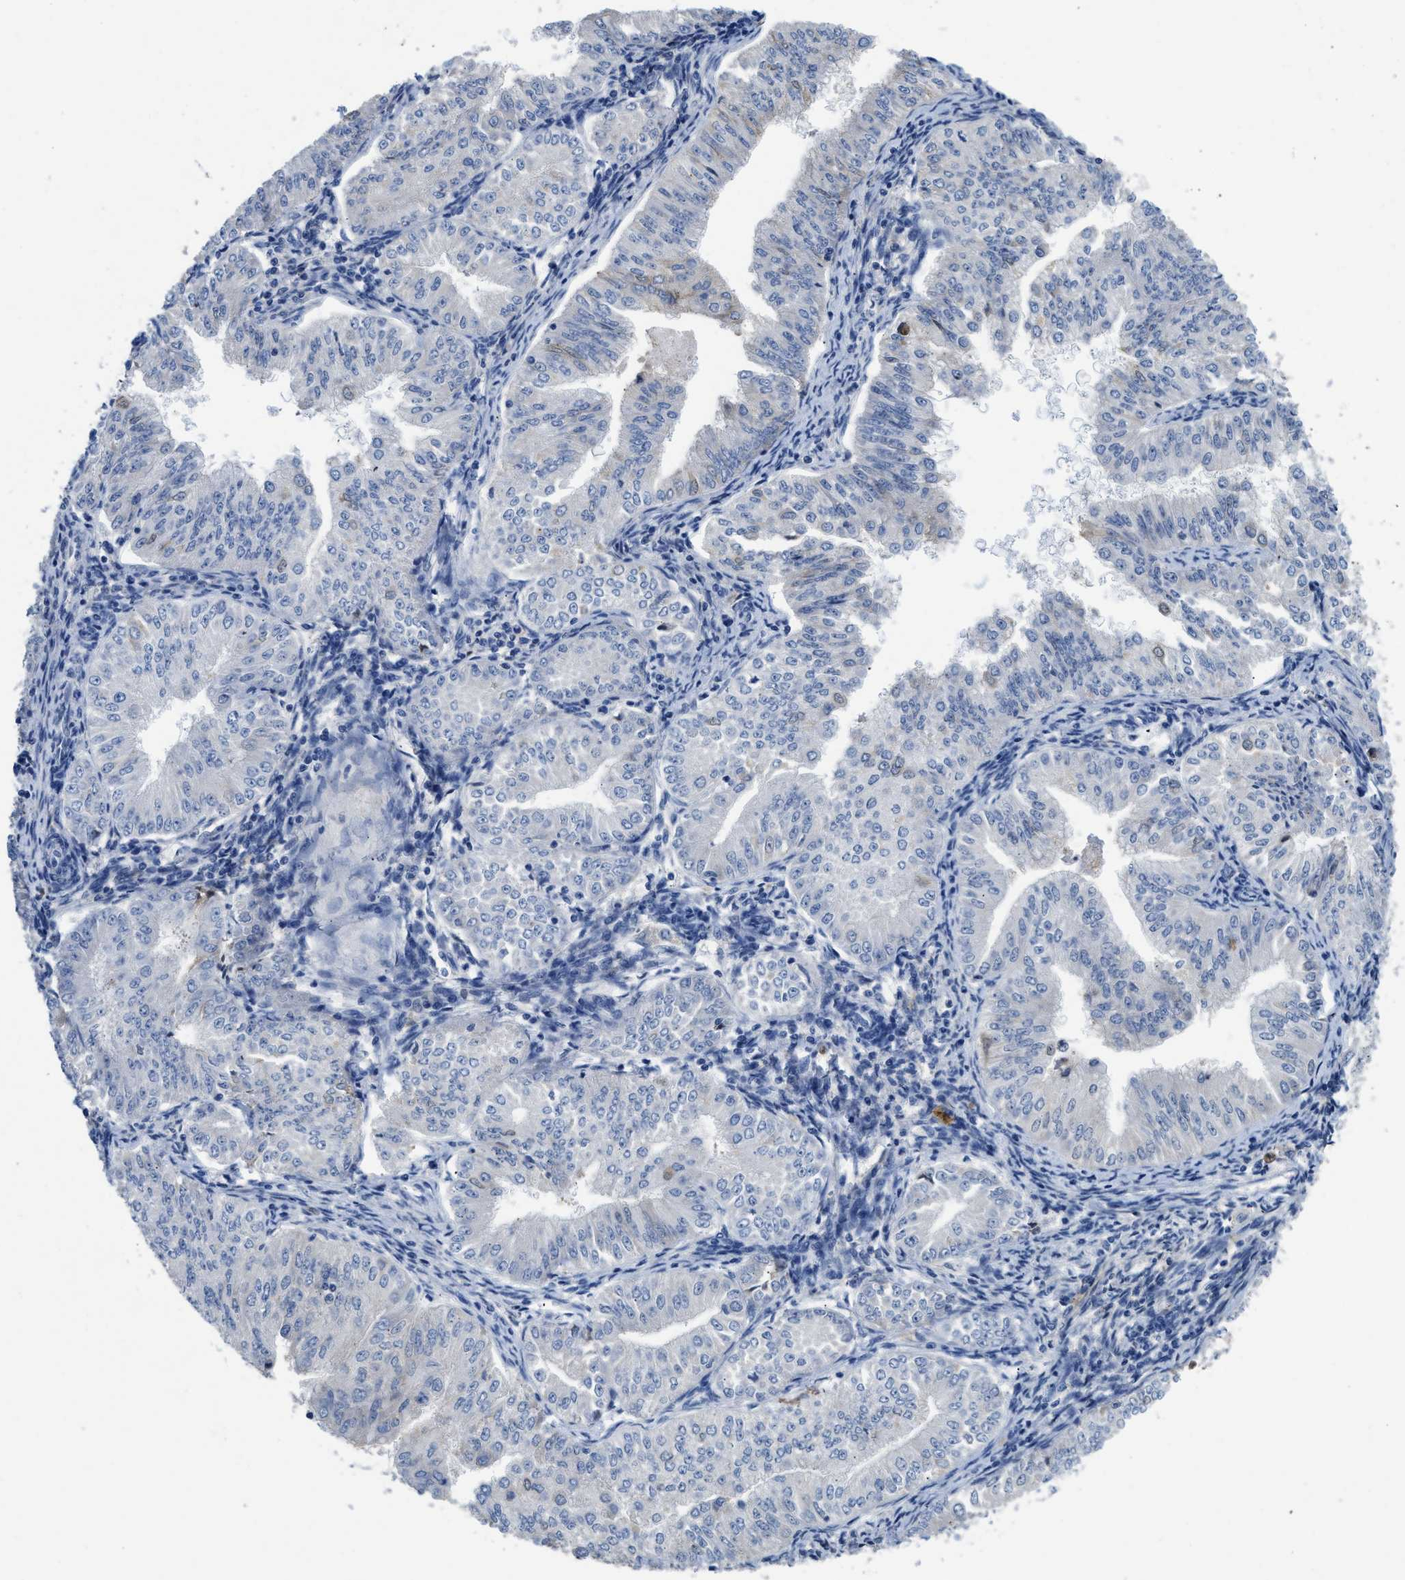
{"staining": {"intensity": "negative", "quantity": "none", "location": "none"}, "tissue": "endometrial cancer", "cell_type": "Tumor cells", "image_type": "cancer", "snomed": [{"axis": "morphology", "description": "Normal tissue, NOS"}, {"axis": "morphology", "description": "Adenocarcinoma, NOS"}, {"axis": "topography", "description": "Endometrium"}], "caption": "An immunohistochemistry micrograph of endometrial cancer (adenocarcinoma) is shown. There is no staining in tumor cells of endometrial cancer (adenocarcinoma).", "gene": "C1S", "patient": {"sex": "female", "age": 53}}